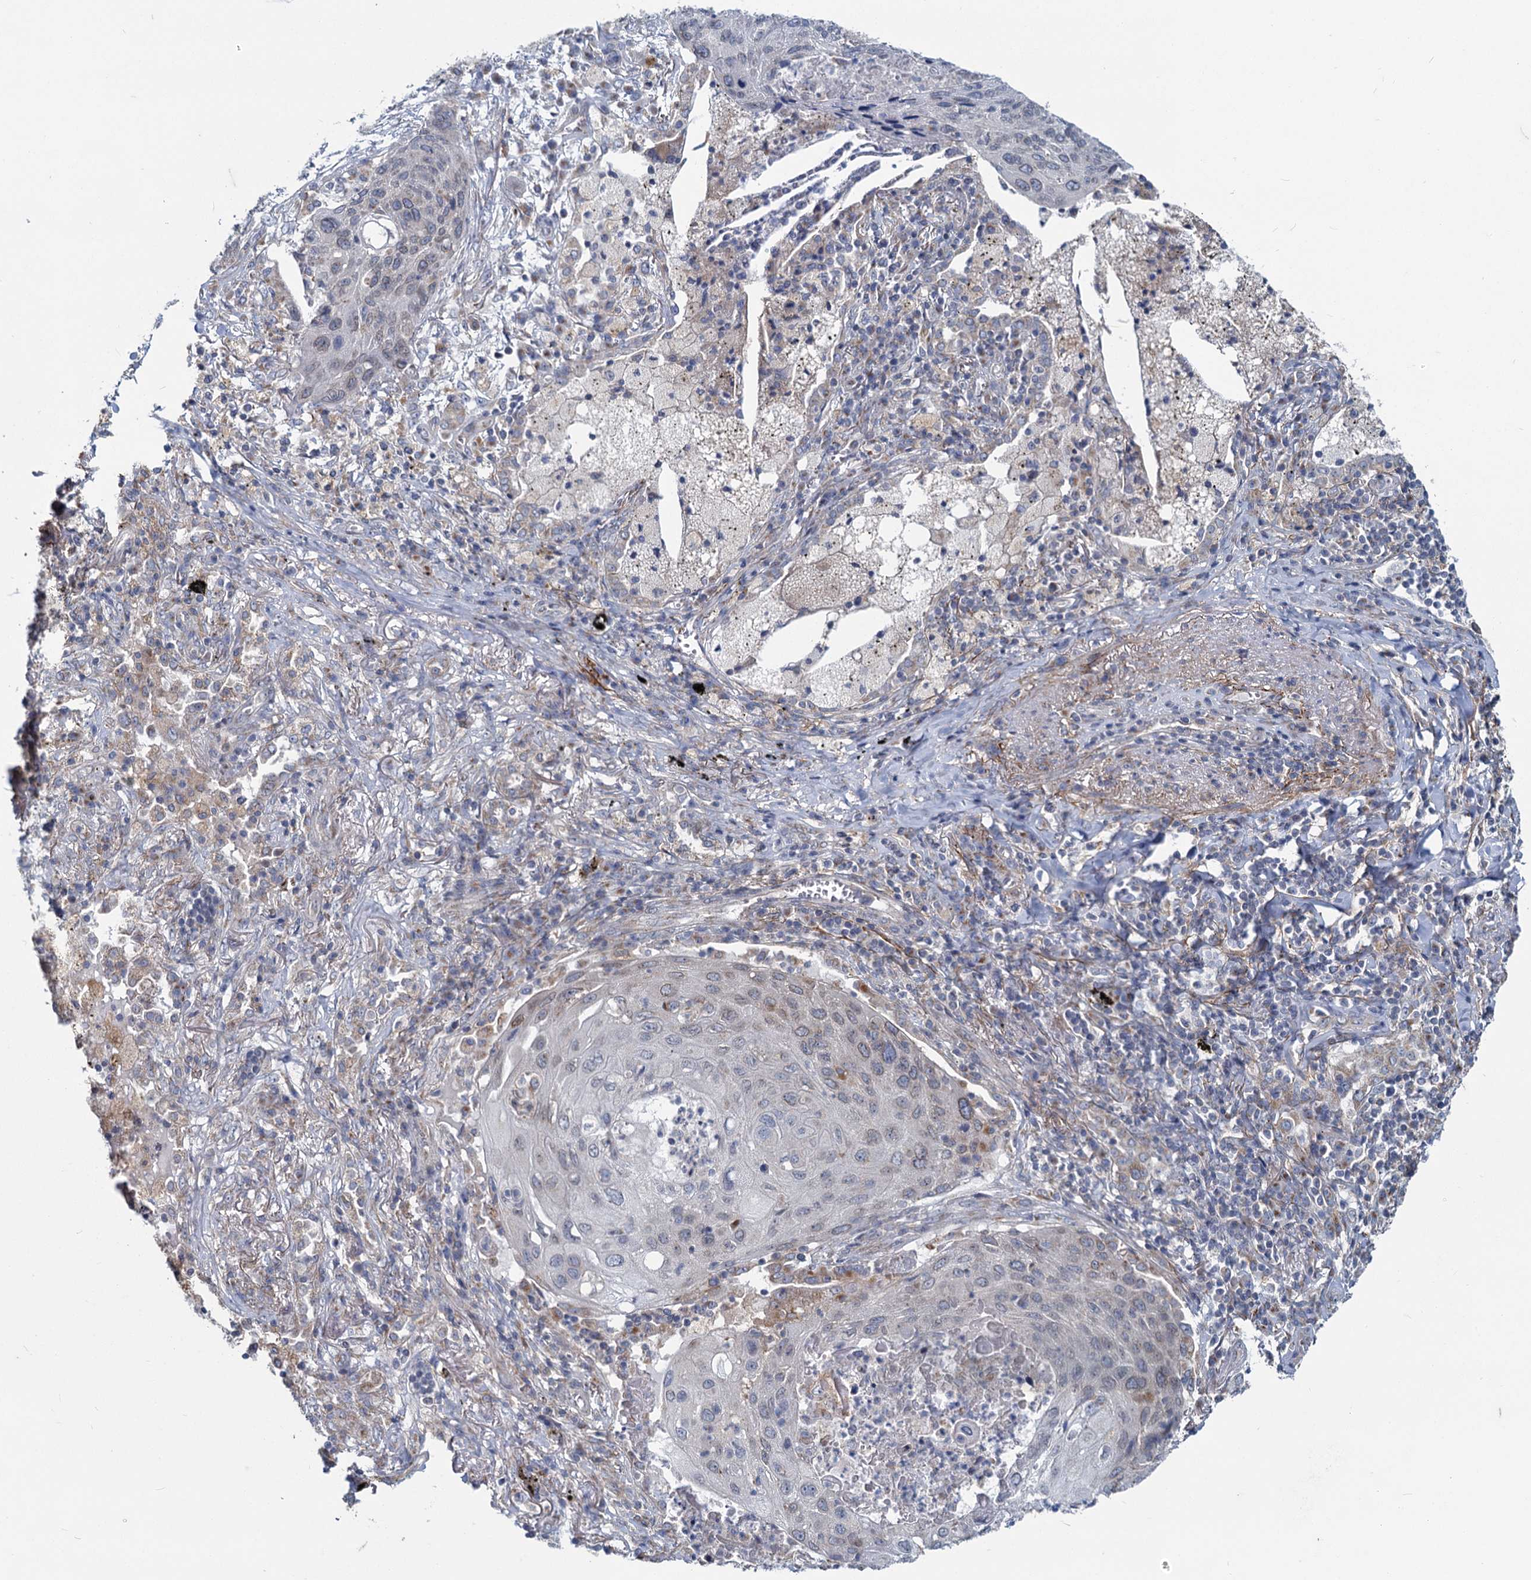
{"staining": {"intensity": "negative", "quantity": "none", "location": "none"}, "tissue": "lung cancer", "cell_type": "Tumor cells", "image_type": "cancer", "snomed": [{"axis": "morphology", "description": "Squamous cell carcinoma, NOS"}, {"axis": "topography", "description": "Lung"}], "caption": "DAB (3,3'-diaminobenzidine) immunohistochemical staining of human lung cancer (squamous cell carcinoma) exhibits no significant positivity in tumor cells.", "gene": "ADCY2", "patient": {"sex": "female", "age": 63}}